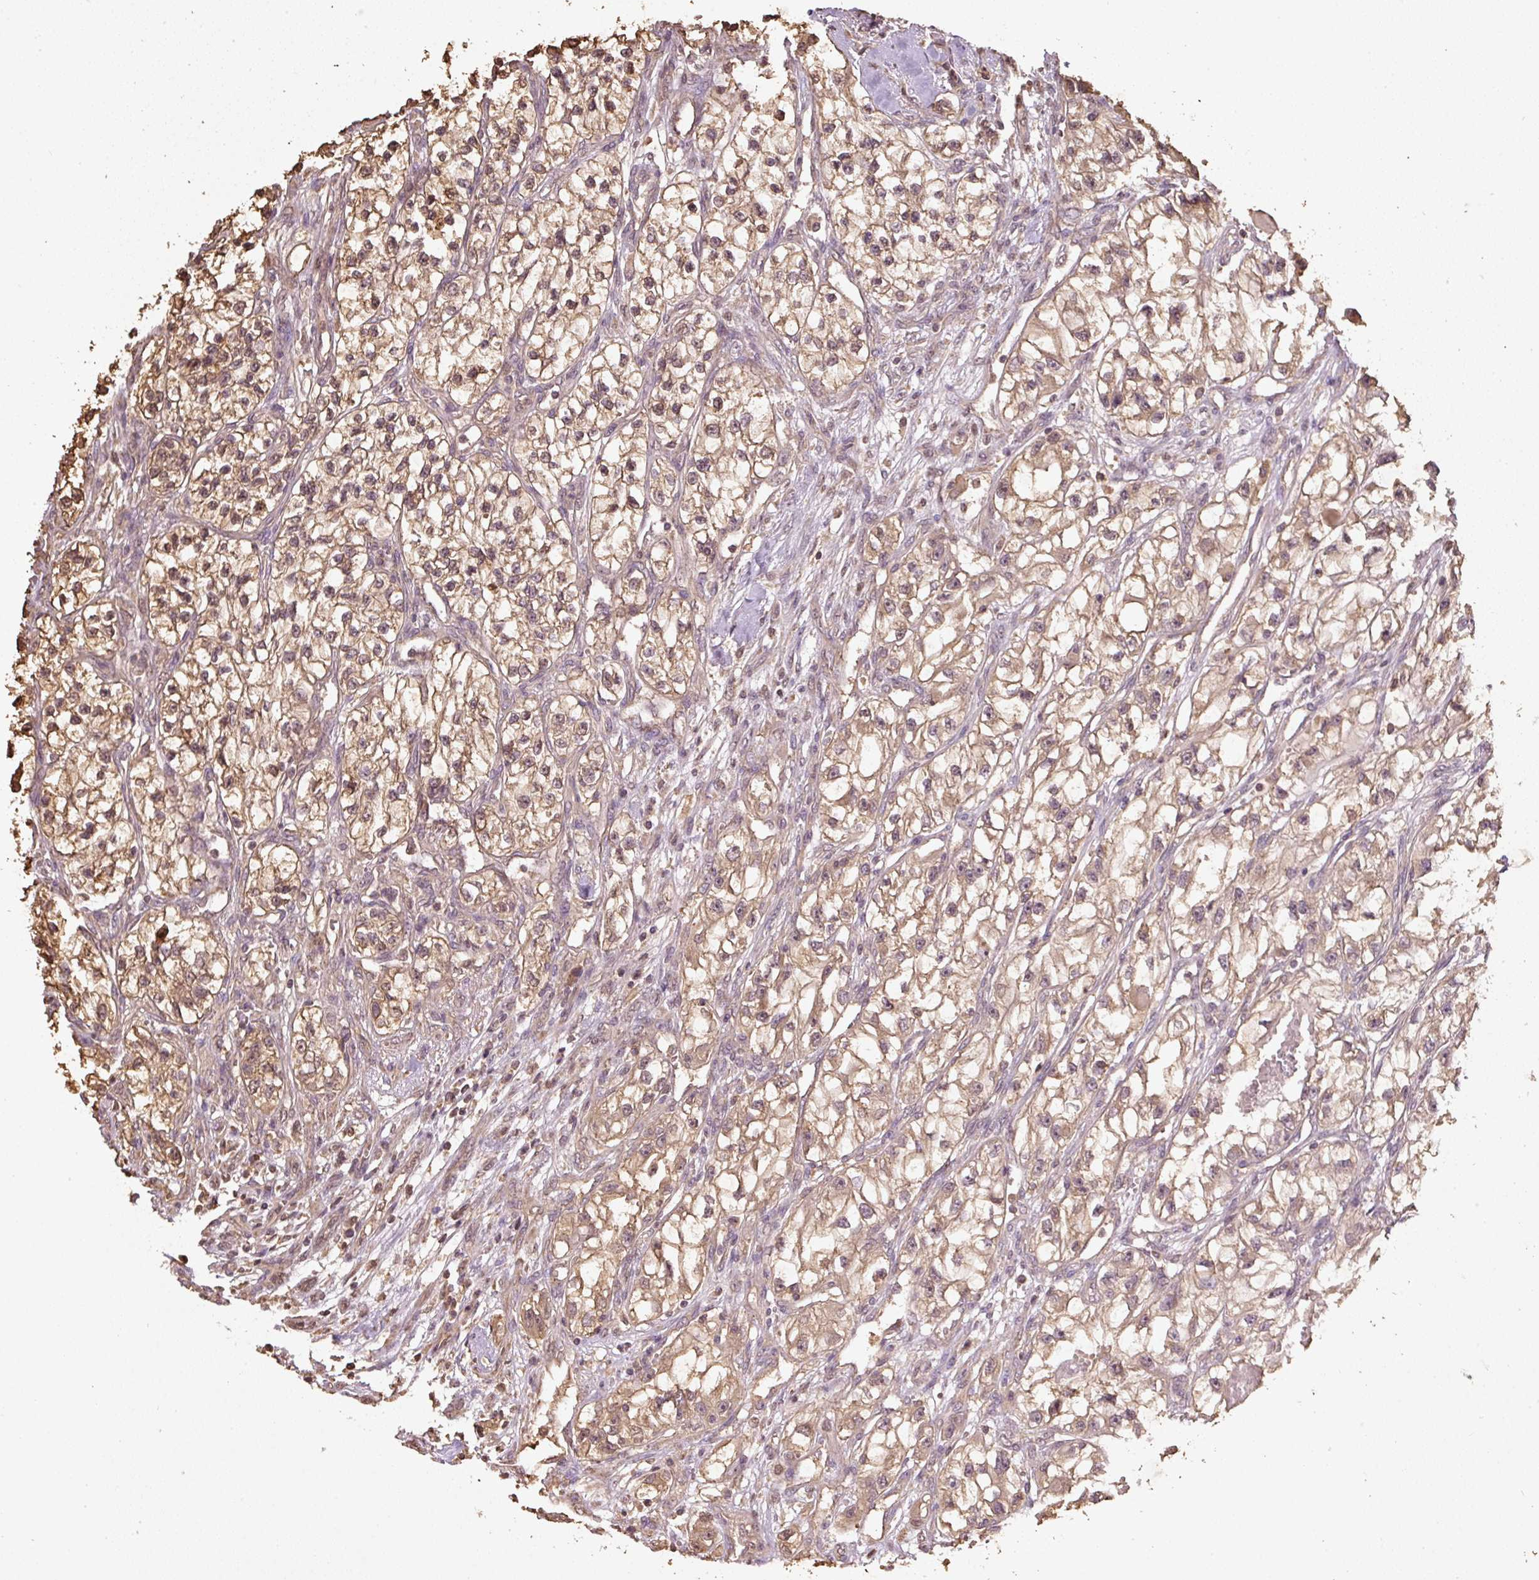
{"staining": {"intensity": "moderate", "quantity": ">75%", "location": "cytoplasmic/membranous,nuclear"}, "tissue": "renal cancer", "cell_type": "Tumor cells", "image_type": "cancer", "snomed": [{"axis": "morphology", "description": "Adenocarcinoma, NOS"}, {"axis": "topography", "description": "Kidney"}], "caption": "An IHC micrograph of neoplastic tissue is shown. Protein staining in brown labels moderate cytoplasmic/membranous and nuclear positivity in renal cancer within tumor cells.", "gene": "TMEM170B", "patient": {"sex": "female", "age": 57}}